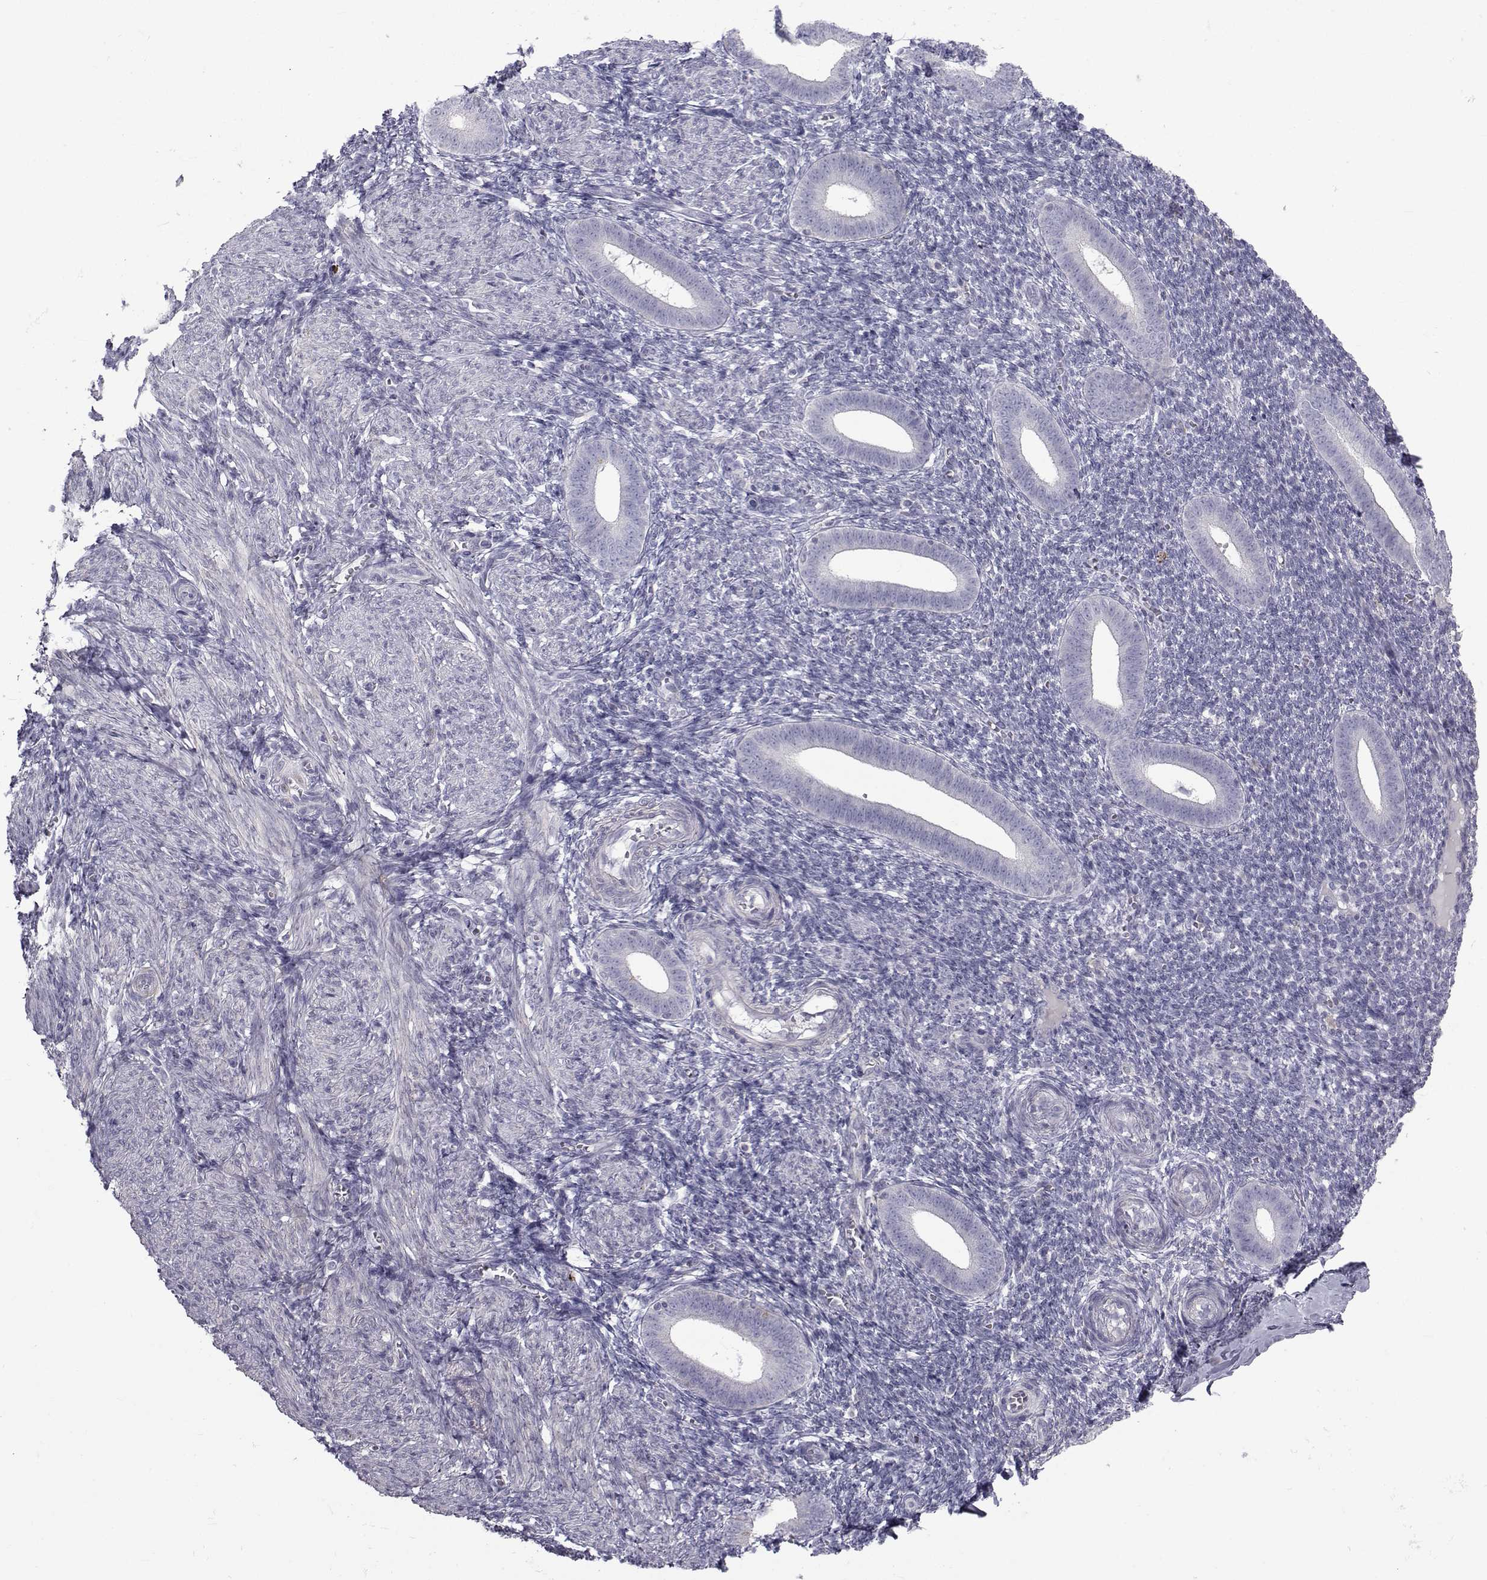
{"staining": {"intensity": "negative", "quantity": "none", "location": "none"}, "tissue": "endometrium", "cell_type": "Cells in endometrial stroma", "image_type": "normal", "snomed": [{"axis": "morphology", "description": "Normal tissue, NOS"}, {"axis": "topography", "description": "Endometrium"}], "caption": "Cells in endometrial stroma show no significant positivity in benign endometrium.", "gene": "FDXR", "patient": {"sex": "female", "age": 25}}